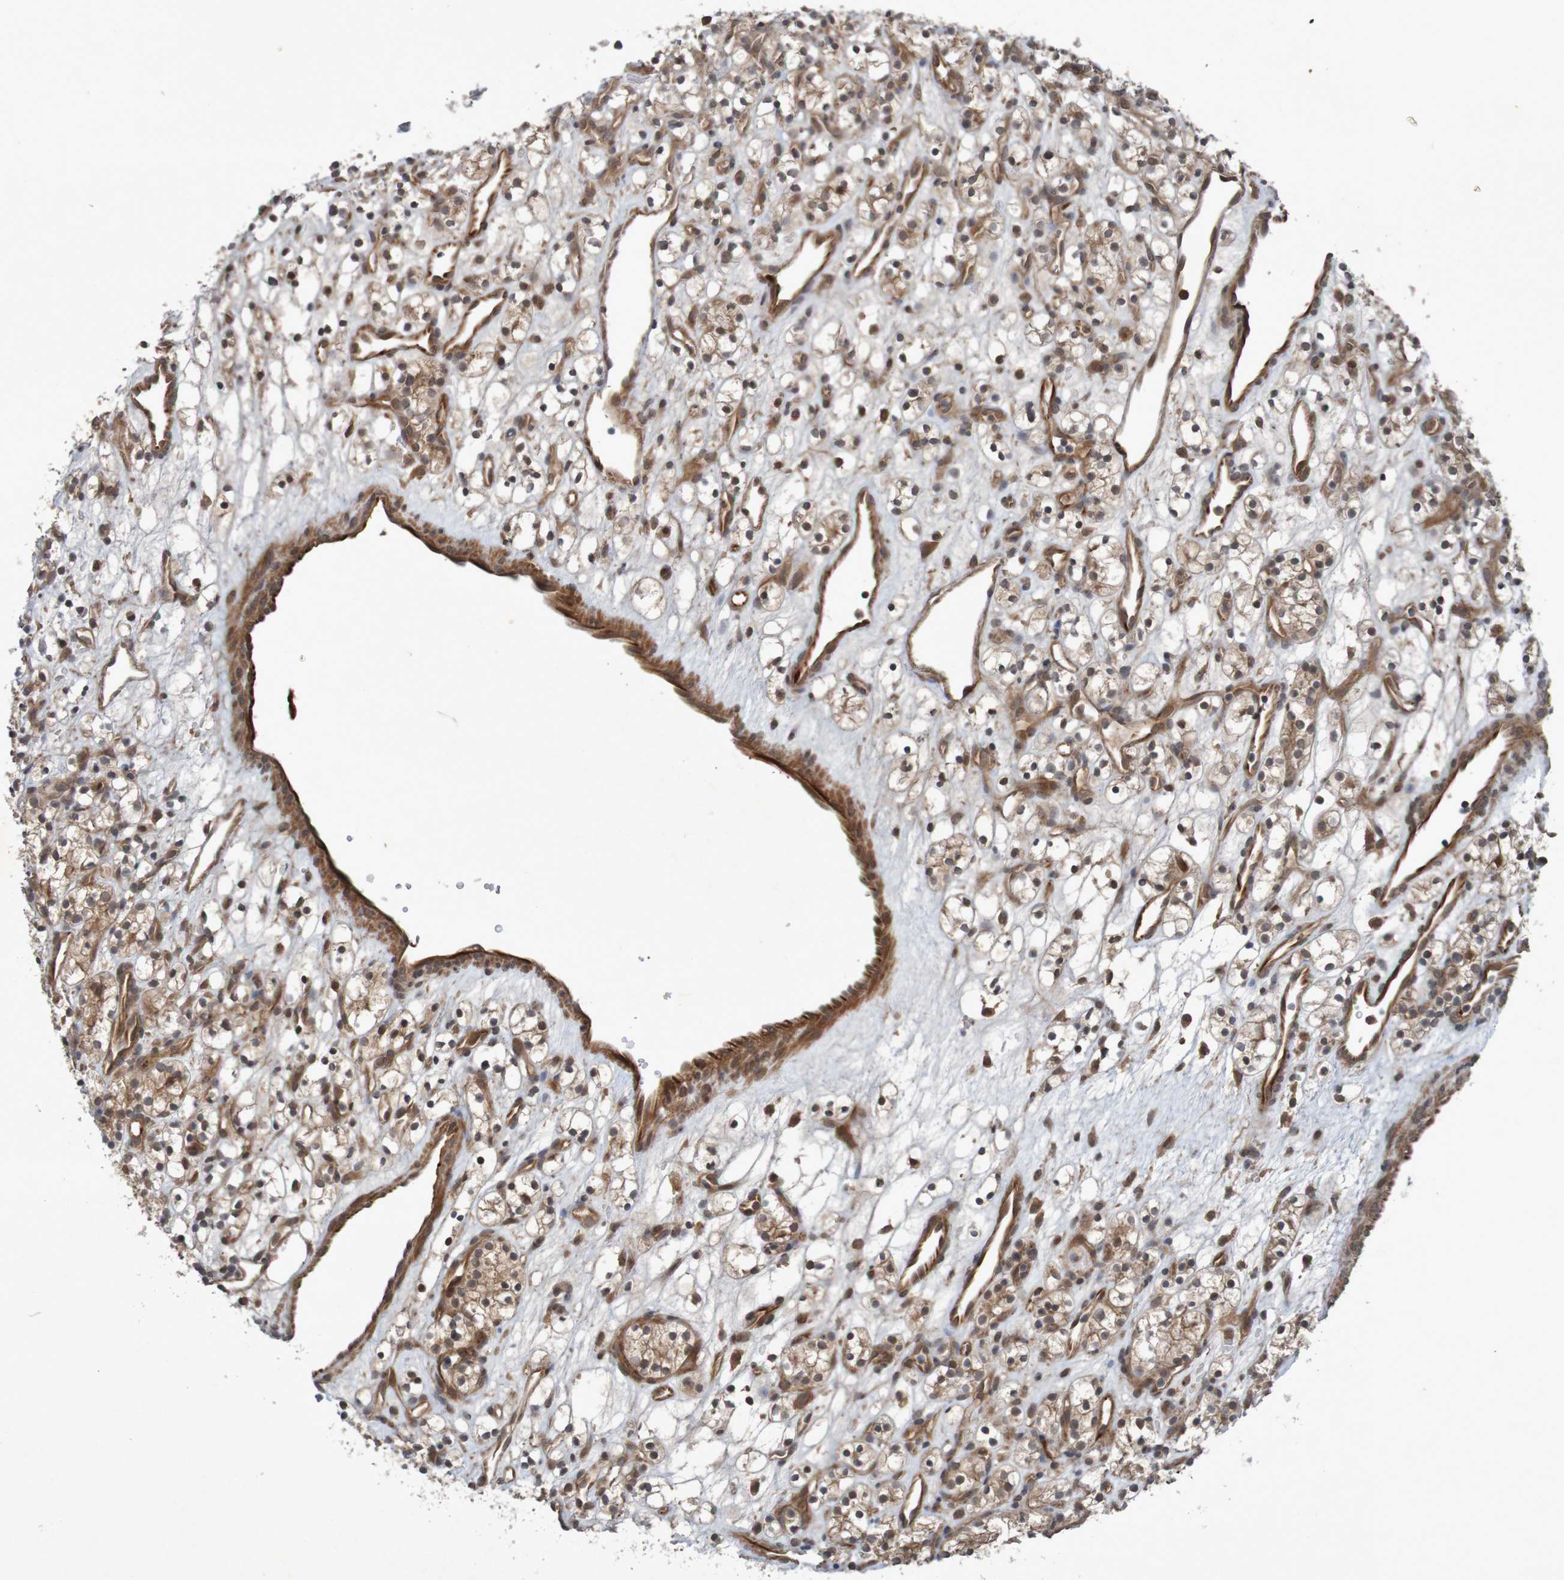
{"staining": {"intensity": "moderate", "quantity": "25%-75%", "location": "cytoplasmic/membranous"}, "tissue": "renal cancer", "cell_type": "Tumor cells", "image_type": "cancer", "snomed": [{"axis": "morphology", "description": "Adenocarcinoma, NOS"}, {"axis": "topography", "description": "Kidney"}], "caption": "Immunohistochemistry (IHC) staining of adenocarcinoma (renal), which shows medium levels of moderate cytoplasmic/membranous positivity in about 25%-75% of tumor cells indicating moderate cytoplasmic/membranous protein positivity. The staining was performed using DAB (3,3'-diaminobenzidine) (brown) for protein detection and nuclei were counterstained in hematoxylin (blue).", "gene": "ARHGEF11", "patient": {"sex": "female", "age": 60}}